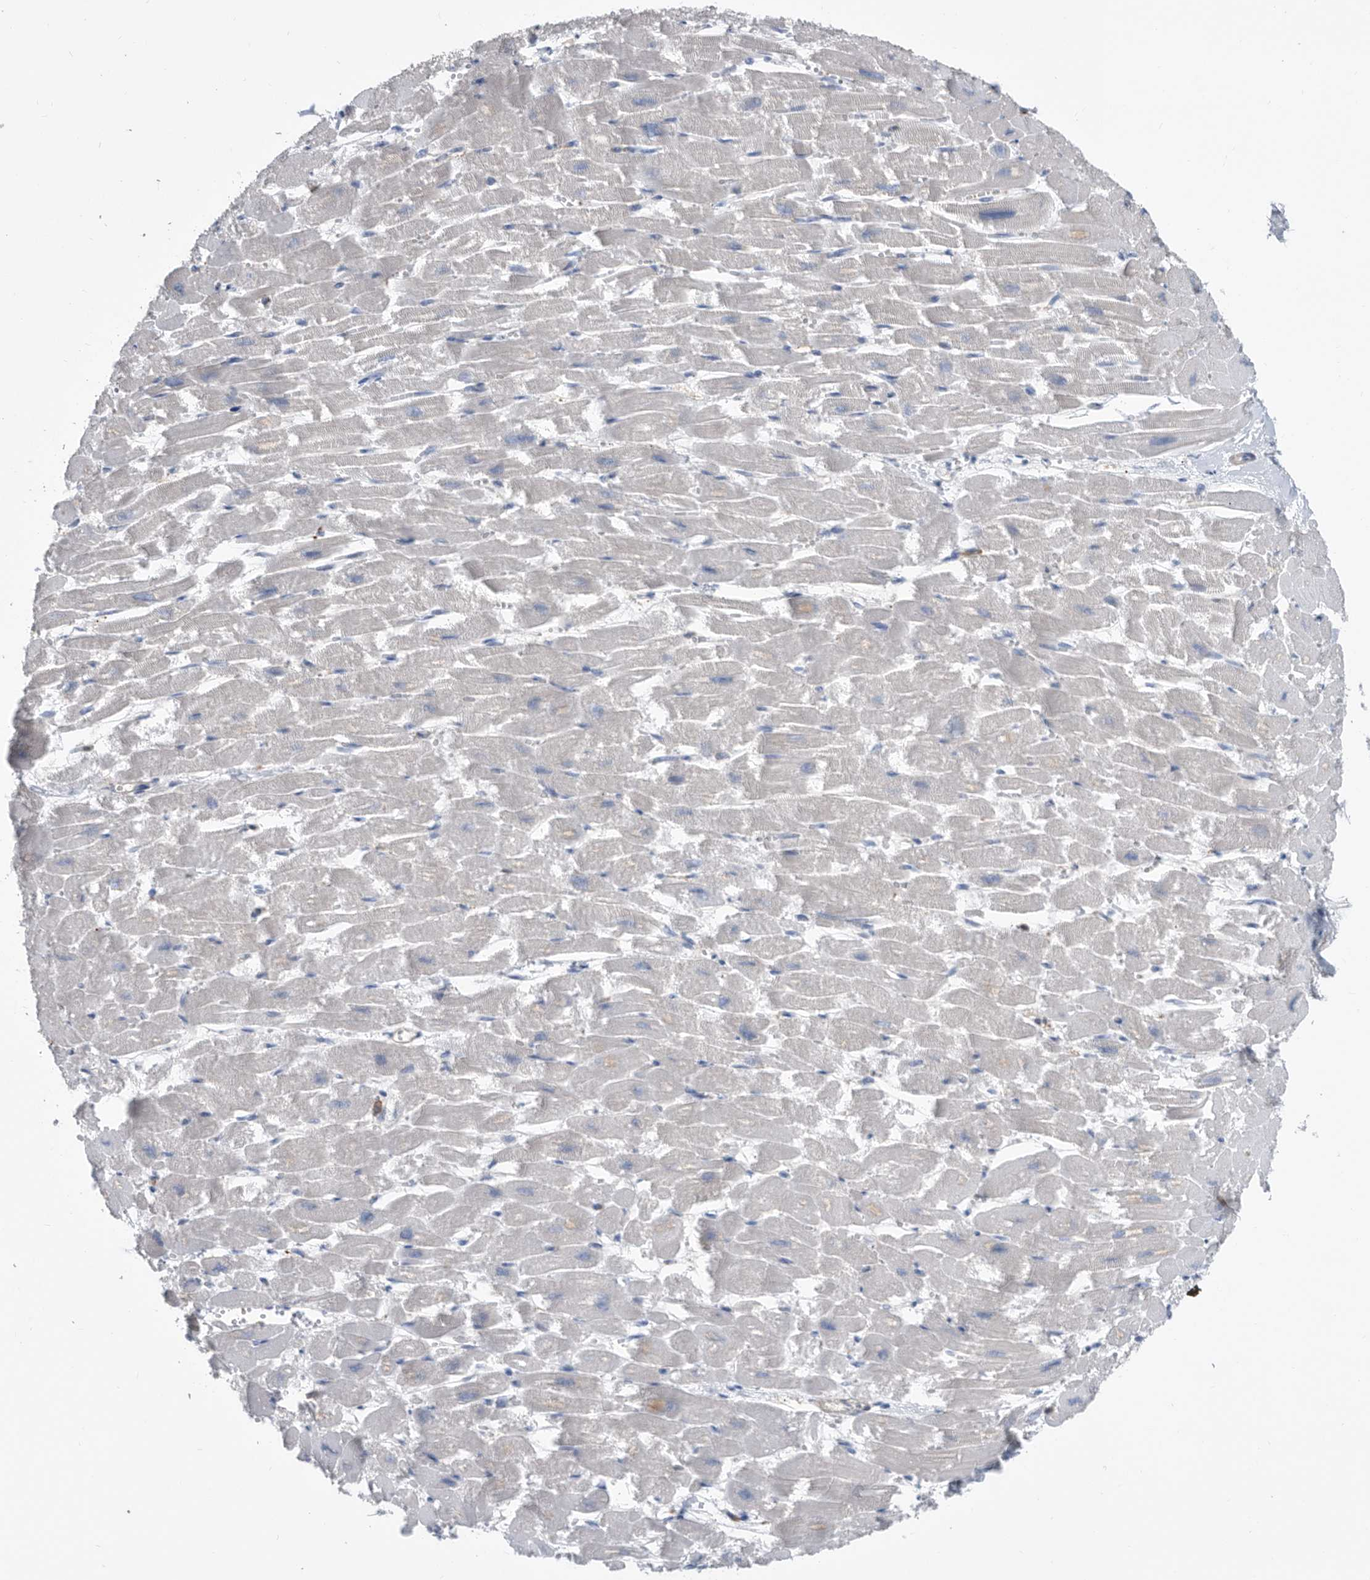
{"staining": {"intensity": "negative", "quantity": "none", "location": "none"}, "tissue": "heart muscle", "cell_type": "Cardiomyocytes", "image_type": "normal", "snomed": [{"axis": "morphology", "description": "Normal tissue, NOS"}, {"axis": "topography", "description": "Heart"}], "caption": "High power microscopy photomicrograph of an immunohistochemistry histopathology image of benign heart muscle, revealing no significant positivity in cardiomyocytes.", "gene": "MS4A4A", "patient": {"sex": "male", "age": 54}}